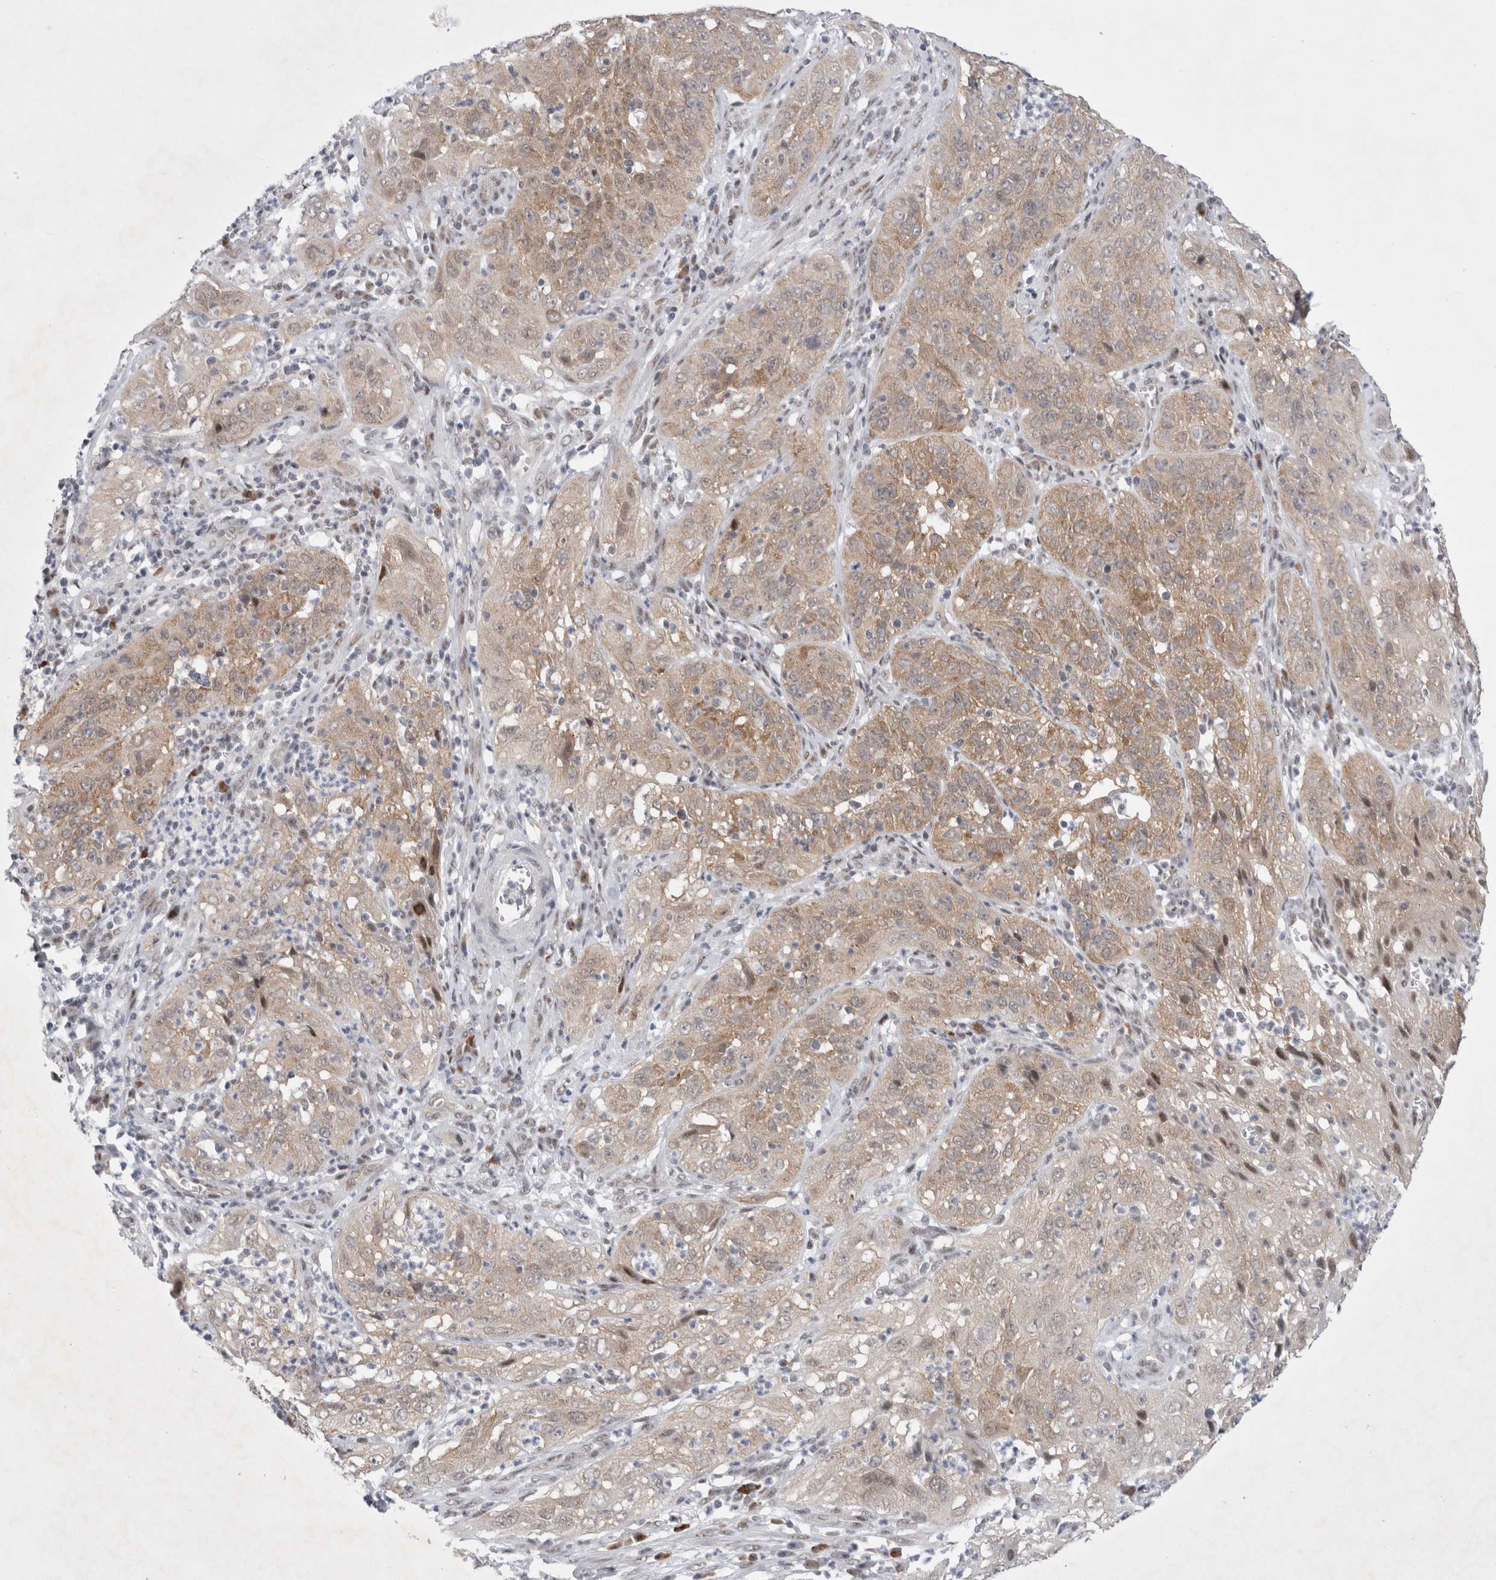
{"staining": {"intensity": "weak", "quantity": ">75%", "location": "cytoplasmic/membranous,nuclear"}, "tissue": "cervical cancer", "cell_type": "Tumor cells", "image_type": "cancer", "snomed": [{"axis": "morphology", "description": "Squamous cell carcinoma, NOS"}, {"axis": "topography", "description": "Cervix"}], "caption": "This histopathology image reveals cervical squamous cell carcinoma stained with IHC to label a protein in brown. The cytoplasmic/membranous and nuclear of tumor cells show weak positivity for the protein. Nuclei are counter-stained blue.", "gene": "WIPF2", "patient": {"sex": "female", "age": 32}}